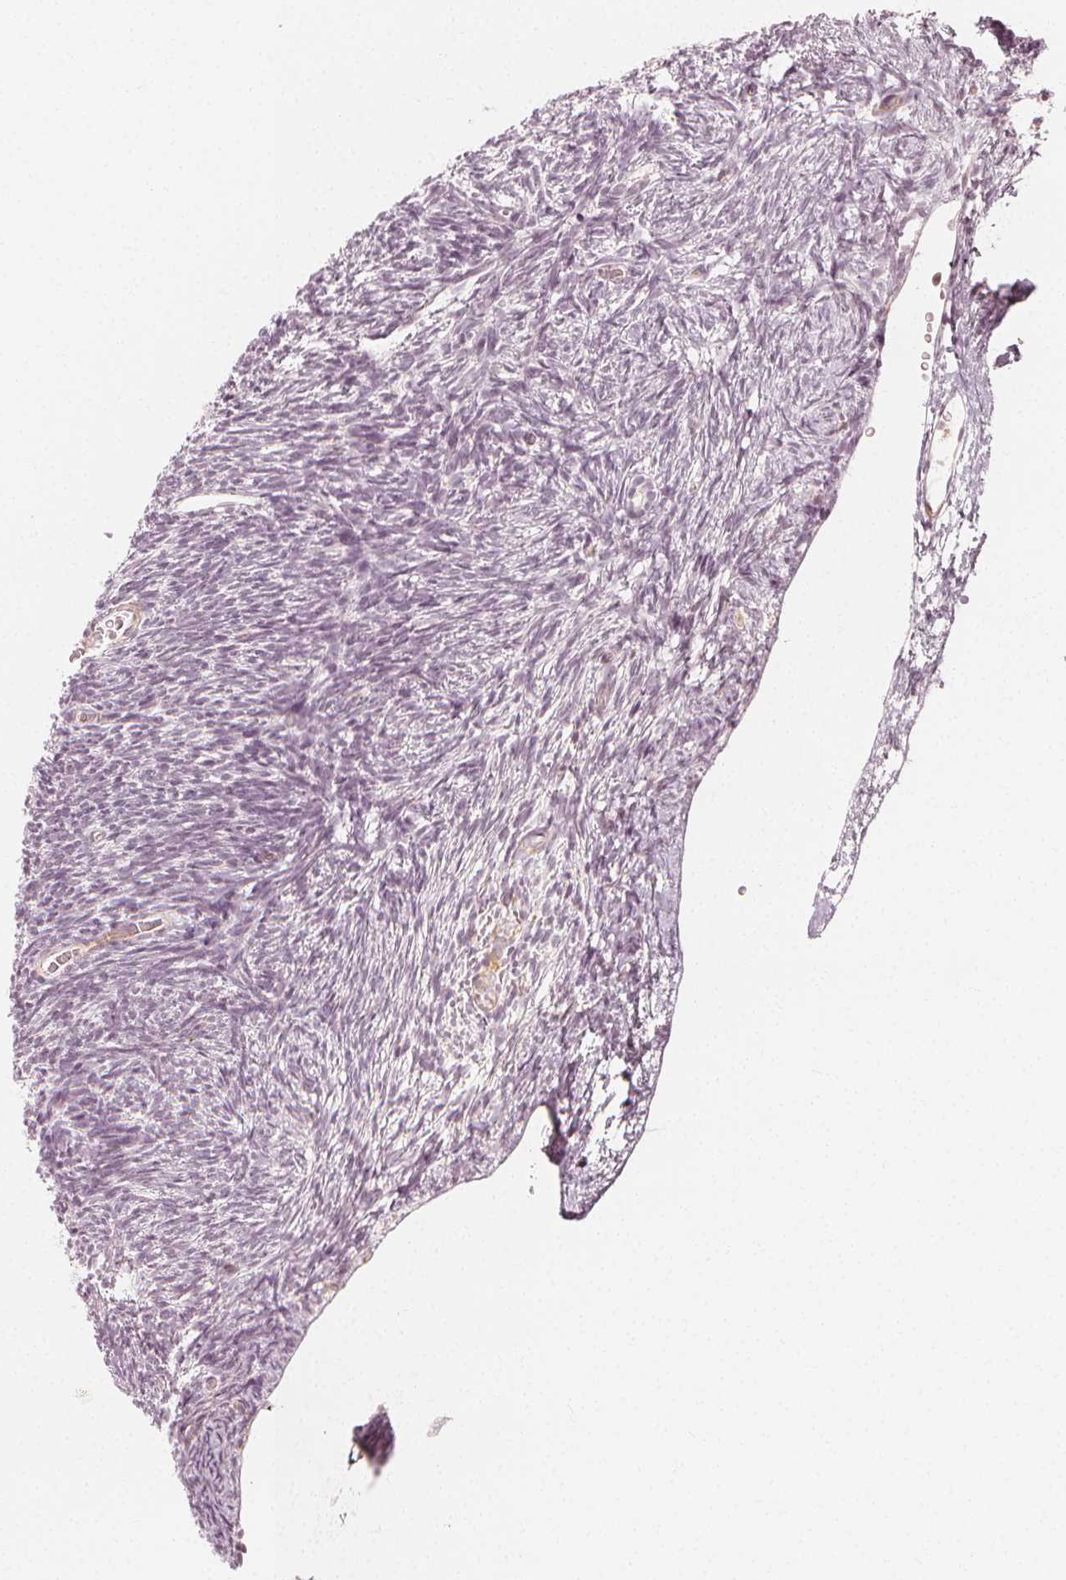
{"staining": {"intensity": "negative", "quantity": "none", "location": "none"}, "tissue": "ovary", "cell_type": "Ovarian stroma cells", "image_type": "normal", "snomed": [{"axis": "morphology", "description": "Normal tissue, NOS"}, {"axis": "topography", "description": "Ovary"}], "caption": "This is an IHC image of benign human ovary. There is no expression in ovarian stroma cells.", "gene": "ARHGAP26", "patient": {"sex": "female", "age": 39}}